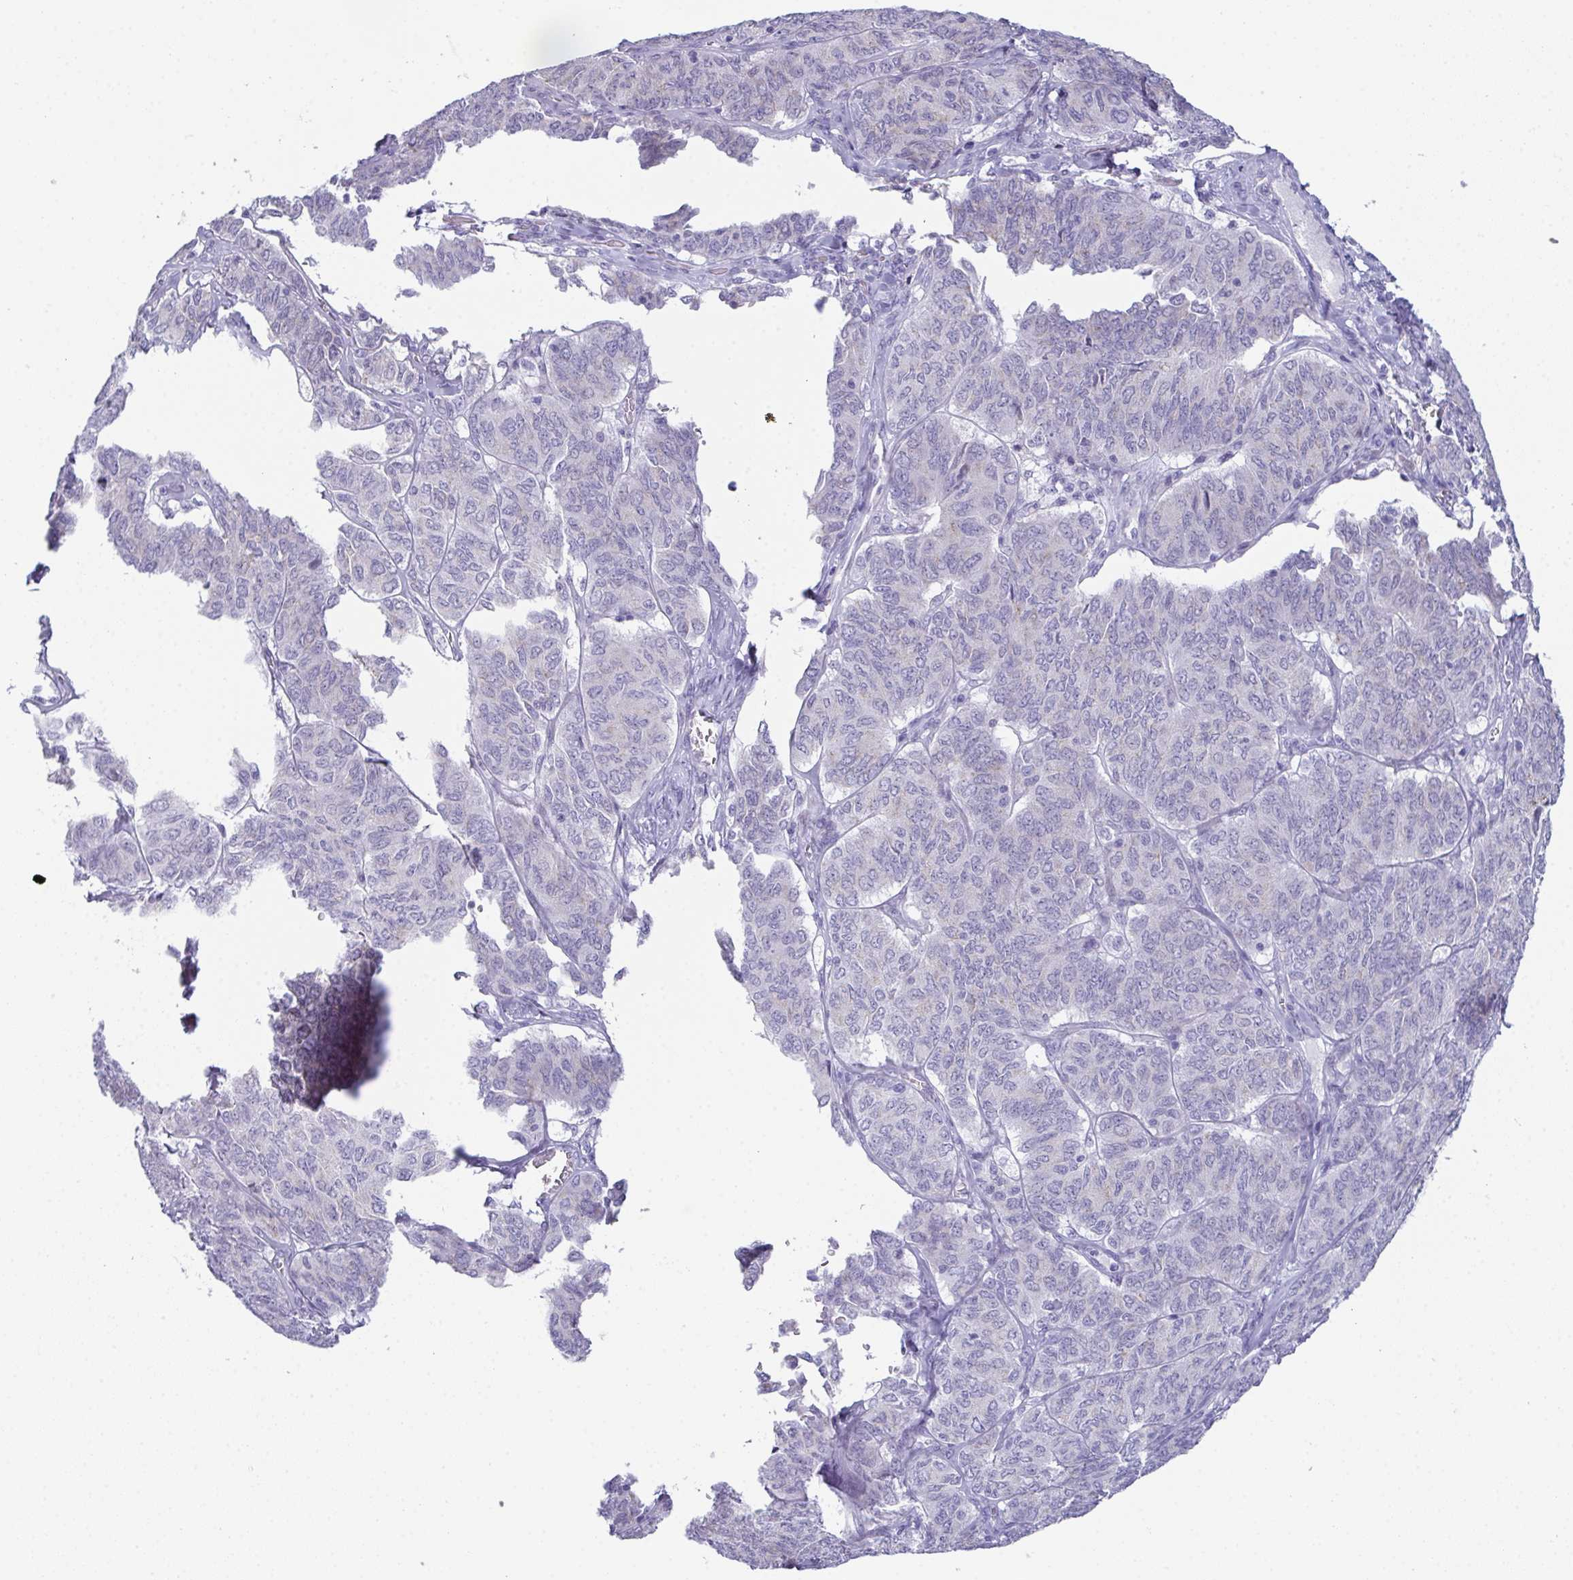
{"staining": {"intensity": "negative", "quantity": "none", "location": "none"}, "tissue": "ovarian cancer", "cell_type": "Tumor cells", "image_type": "cancer", "snomed": [{"axis": "morphology", "description": "Carcinoma, endometroid"}, {"axis": "topography", "description": "Ovary"}], "caption": "This is an IHC photomicrograph of endometroid carcinoma (ovarian). There is no expression in tumor cells.", "gene": "TEX19", "patient": {"sex": "female", "age": 80}}